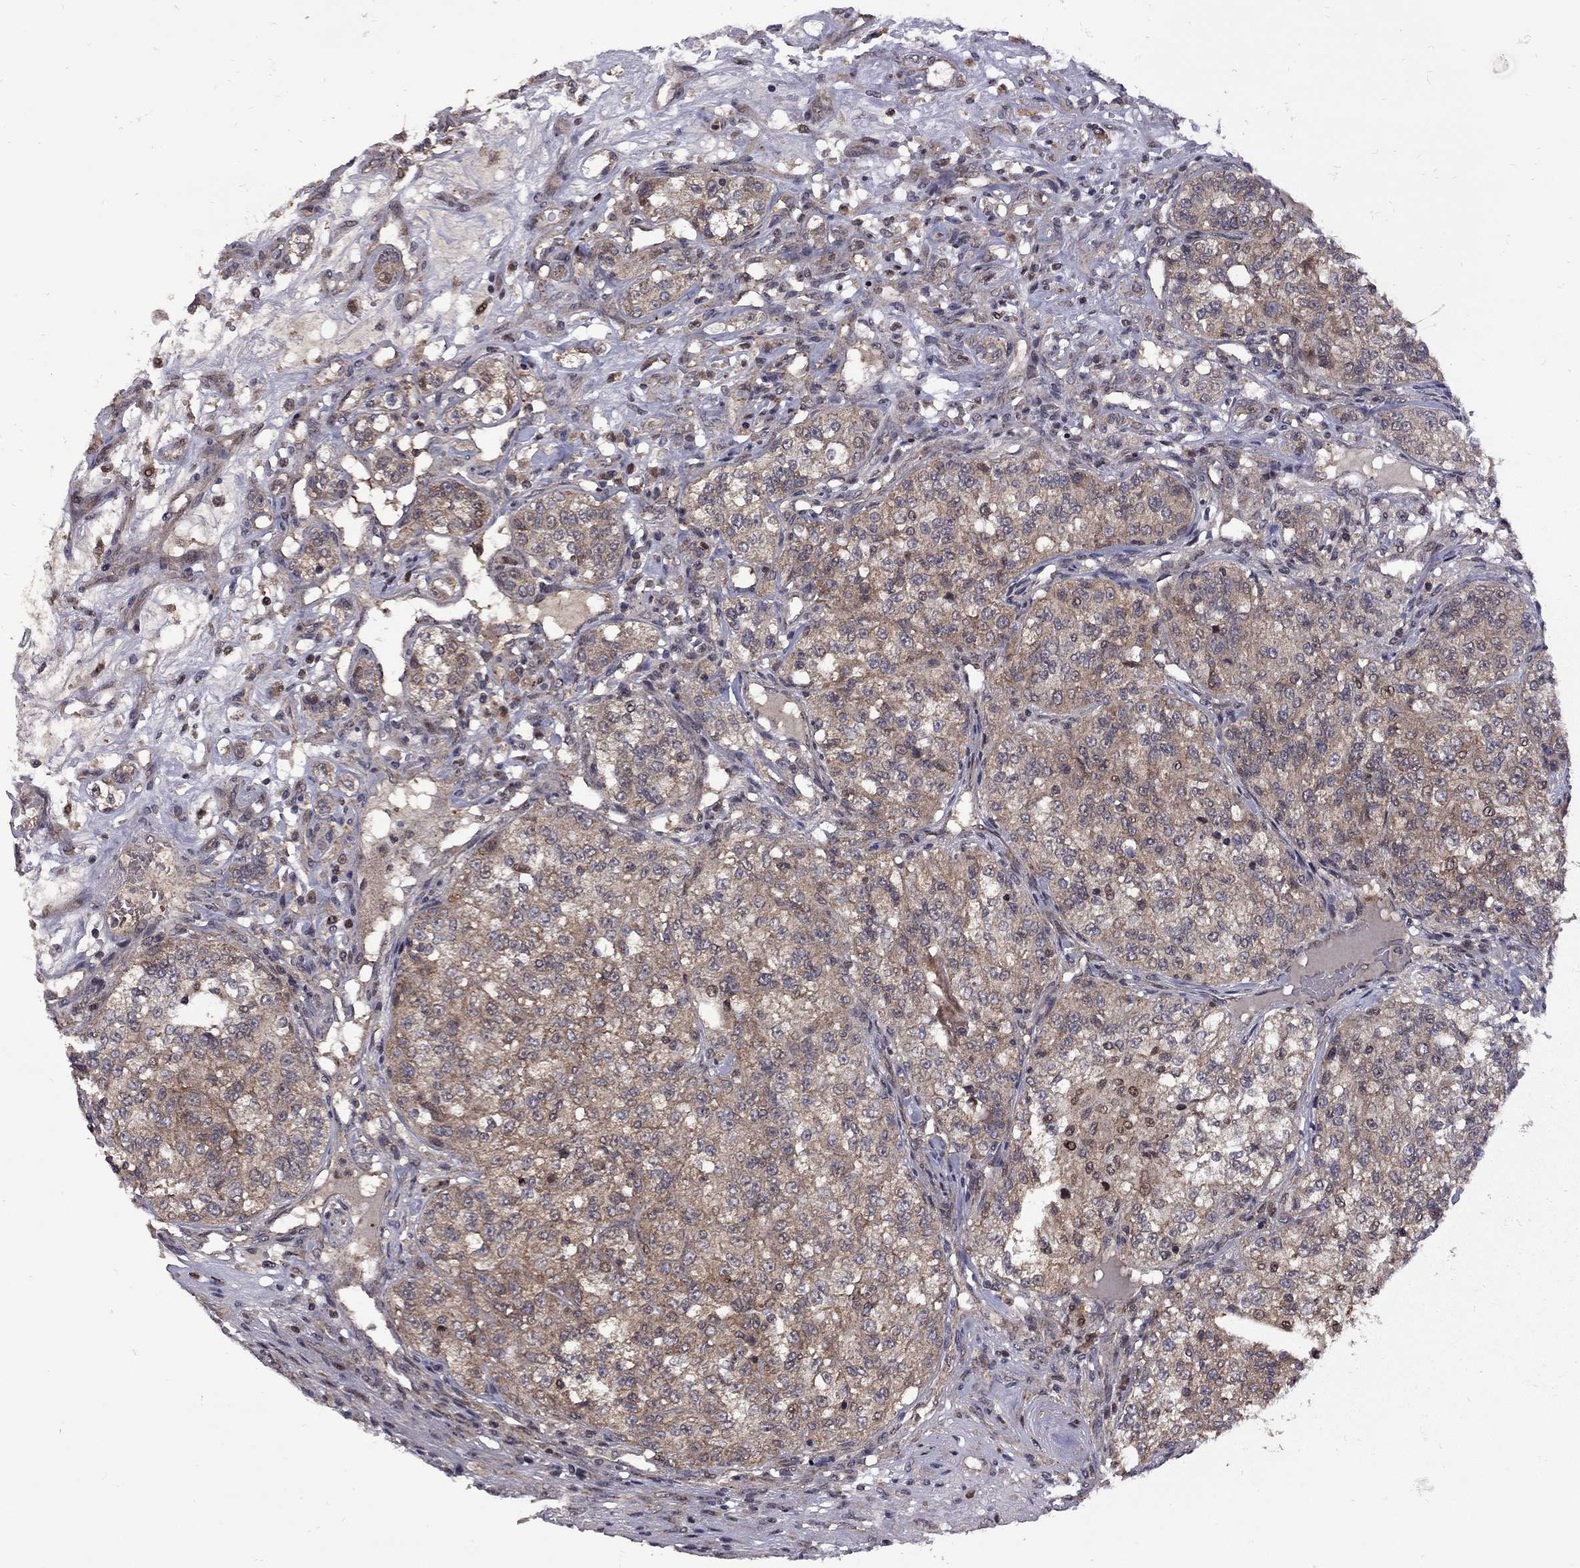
{"staining": {"intensity": "moderate", "quantity": "25%-75%", "location": "cytoplasmic/membranous"}, "tissue": "renal cancer", "cell_type": "Tumor cells", "image_type": "cancer", "snomed": [{"axis": "morphology", "description": "Adenocarcinoma, NOS"}, {"axis": "topography", "description": "Kidney"}], "caption": "Immunohistochemistry (IHC) image of neoplastic tissue: adenocarcinoma (renal) stained using immunohistochemistry (IHC) exhibits medium levels of moderate protein expression localized specifically in the cytoplasmic/membranous of tumor cells, appearing as a cytoplasmic/membranous brown color.", "gene": "IPP", "patient": {"sex": "female", "age": 63}}